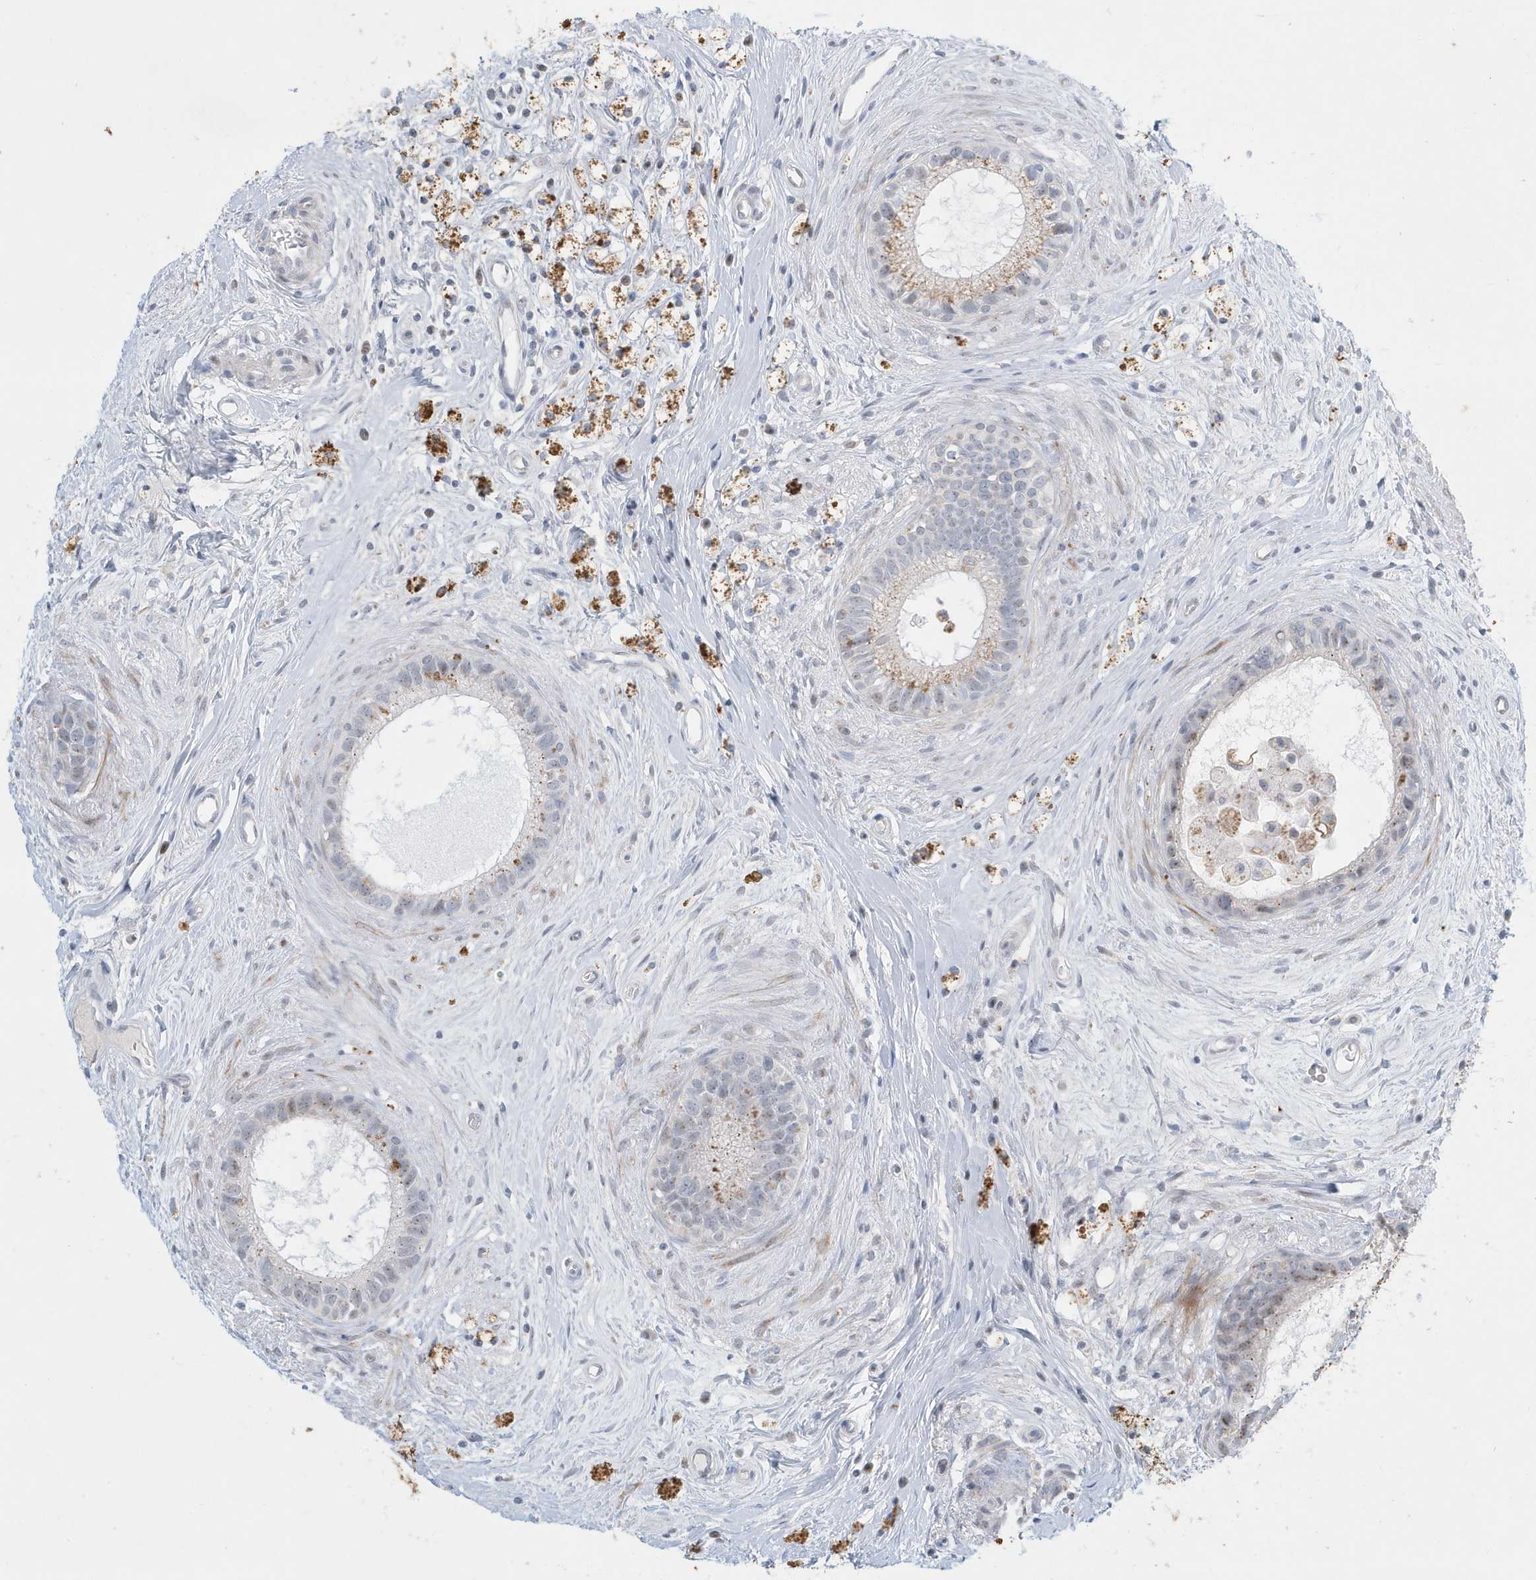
{"staining": {"intensity": "weak", "quantity": "<25%", "location": "cytoplasmic/membranous"}, "tissue": "epididymis", "cell_type": "Glandular cells", "image_type": "normal", "snomed": [{"axis": "morphology", "description": "Normal tissue, NOS"}, {"axis": "topography", "description": "Epididymis"}], "caption": "Human epididymis stained for a protein using immunohistochemistry shows no staining in glandular cells.", "gene": "FNDC1", "patient": {"sex": "male", "age": 80}}